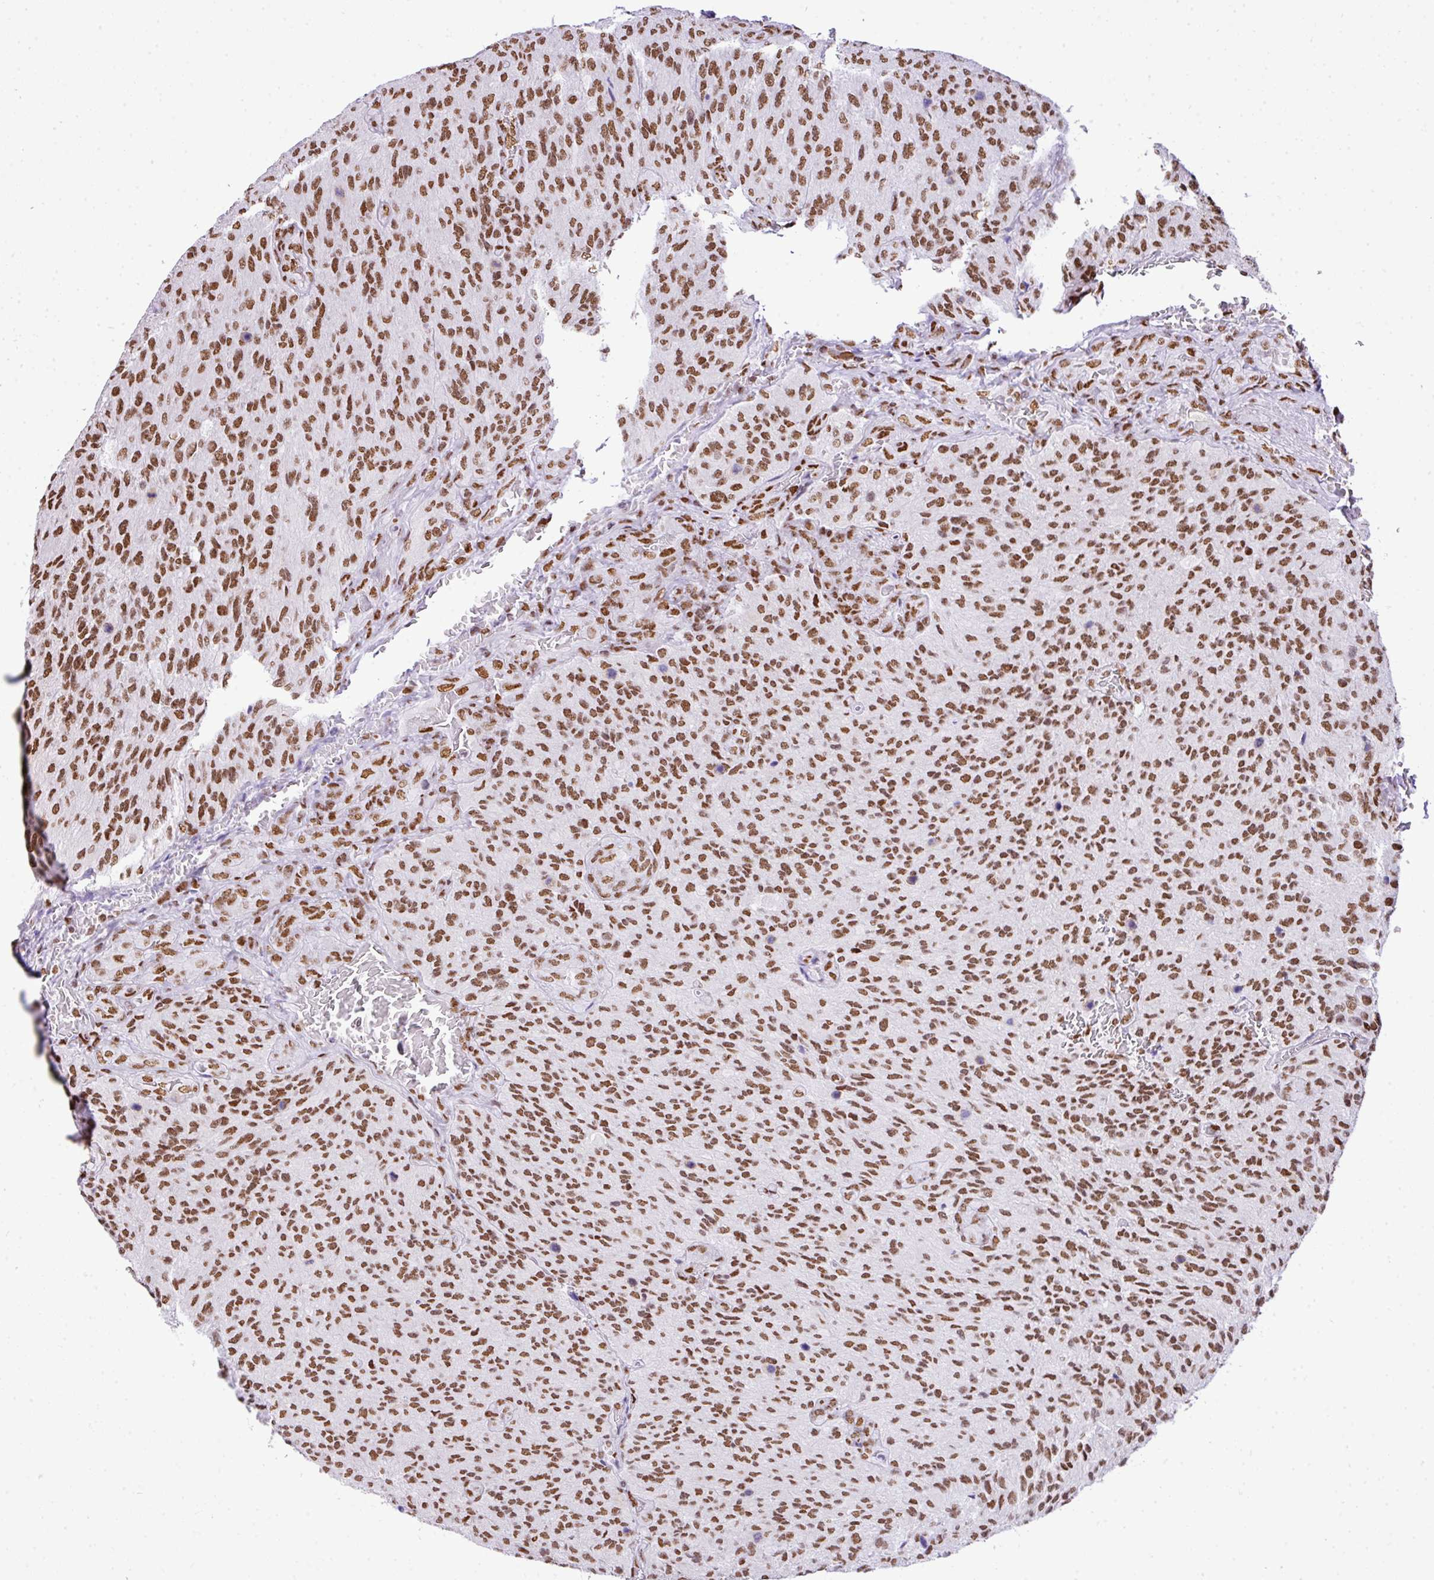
{"staining": {"intensity": "moderate", "quantity": ">75%", "location": "nuclear"}, "tissue": "glioma", "cell_type": "Tumor cells", "image_type": "cancer", "snomed": [{"axis": "morphology", "description": "Normal tissue, NOS"}, {"axis": "morphology", "description": "Glioma, malignant, High grade"}, {"axis": "topography", "description": "Cerebral cortex"}], "caption": "The immunohistochemical stain shows moderate nuclear positivity in tumor cells of glioma tissue.", "gene": "RARG", "patient": {"sex": "male", "age": 56}}